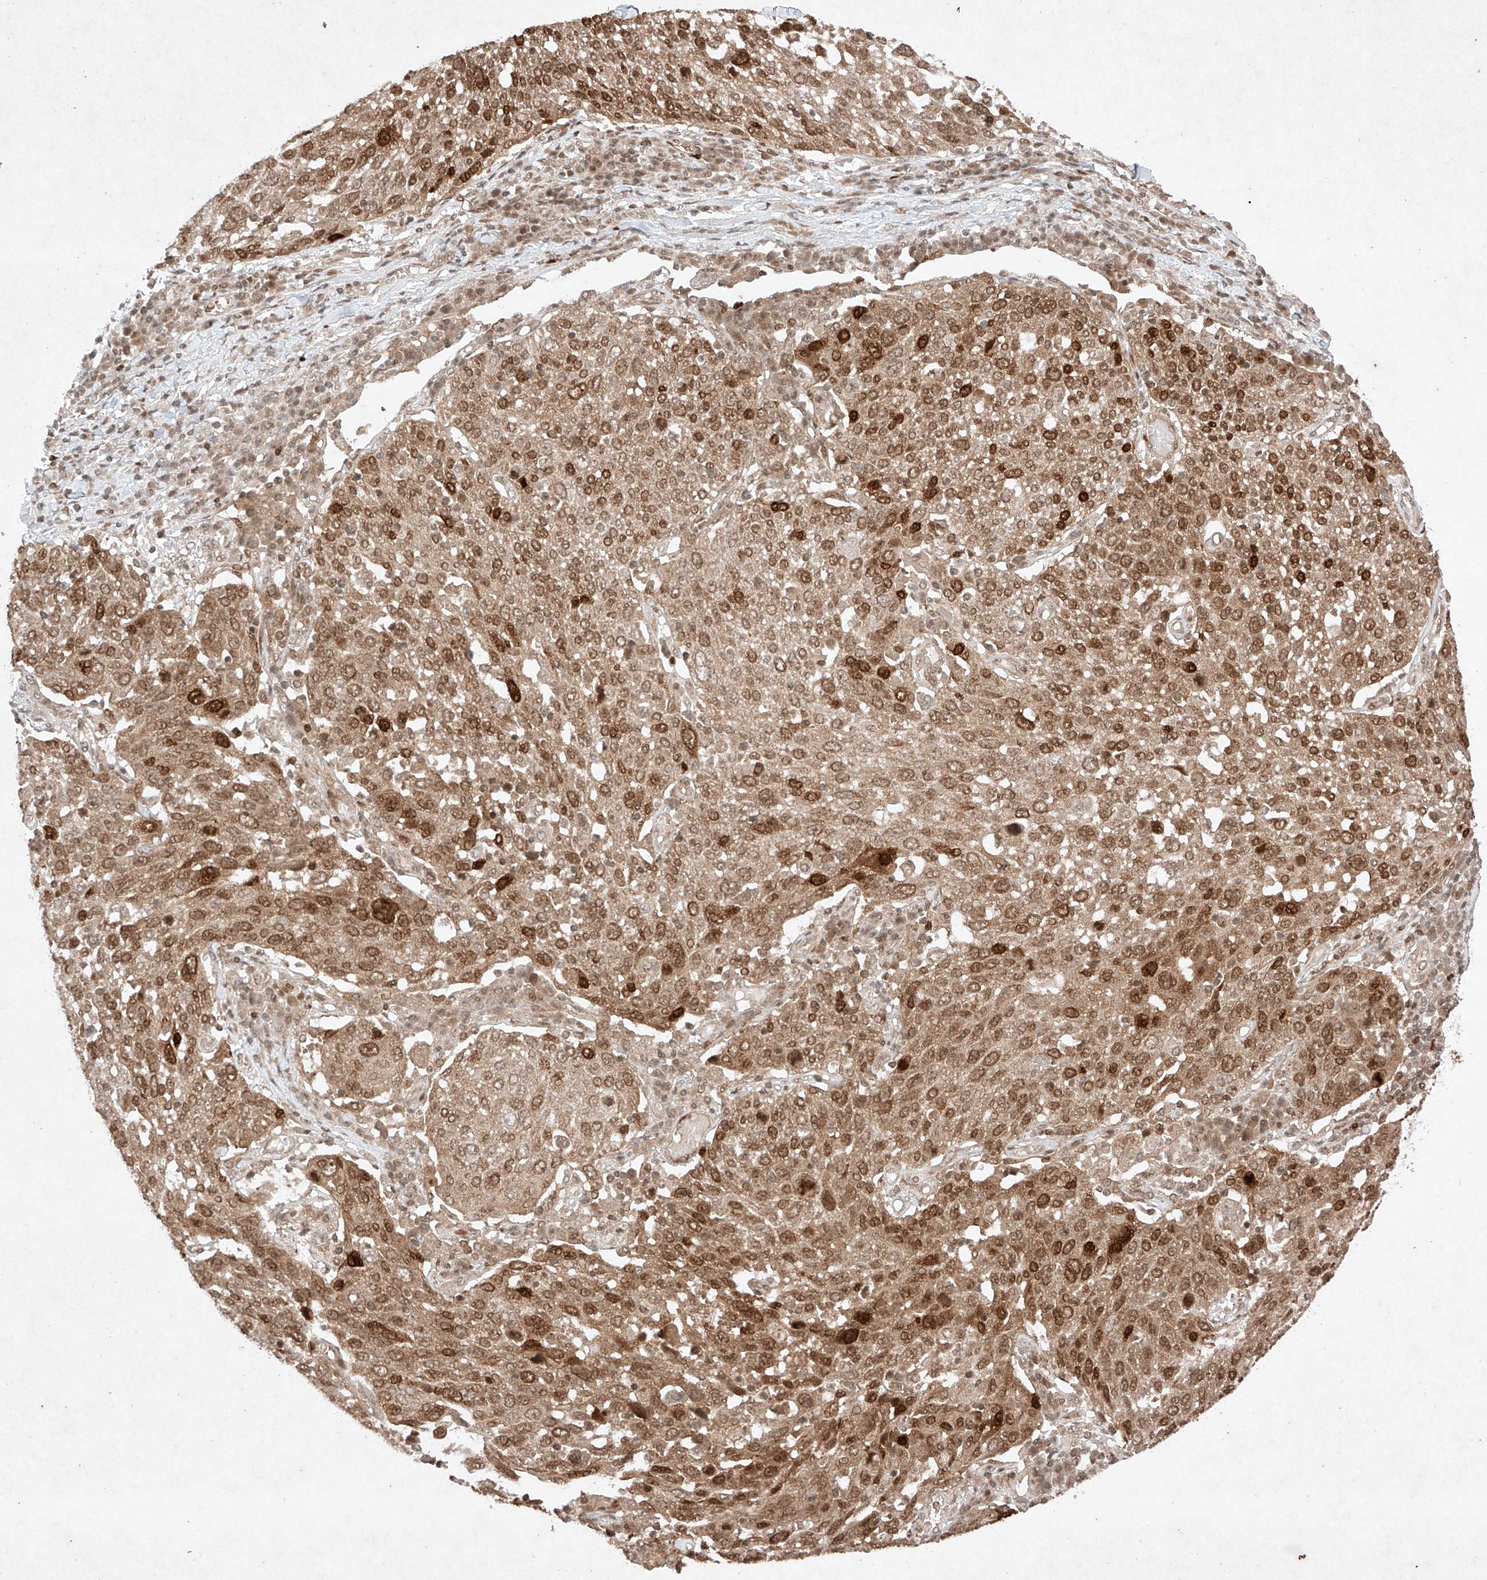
{"staining": {"intensity": "strong", "quantity": ">75%", "location": "cytoplasmic/membranous,nuclear"}, "tissue": "lung cancer", "cell_type": "Tumor cells", "image_type": "cancer", "snomed": [{"axis": "morphology", "description": "Squamous cell carcinoma, NOS"}, {"axis": "topography", "description": "Lung"}], "caption": "Immunohistochemical staining of lung cancer shows strong cytoplasmic/membranous and nuclear protein staining in about >75% of tumor cells.", "gene": "RNF31", "patient": {"sex": "male", "age": 65}}